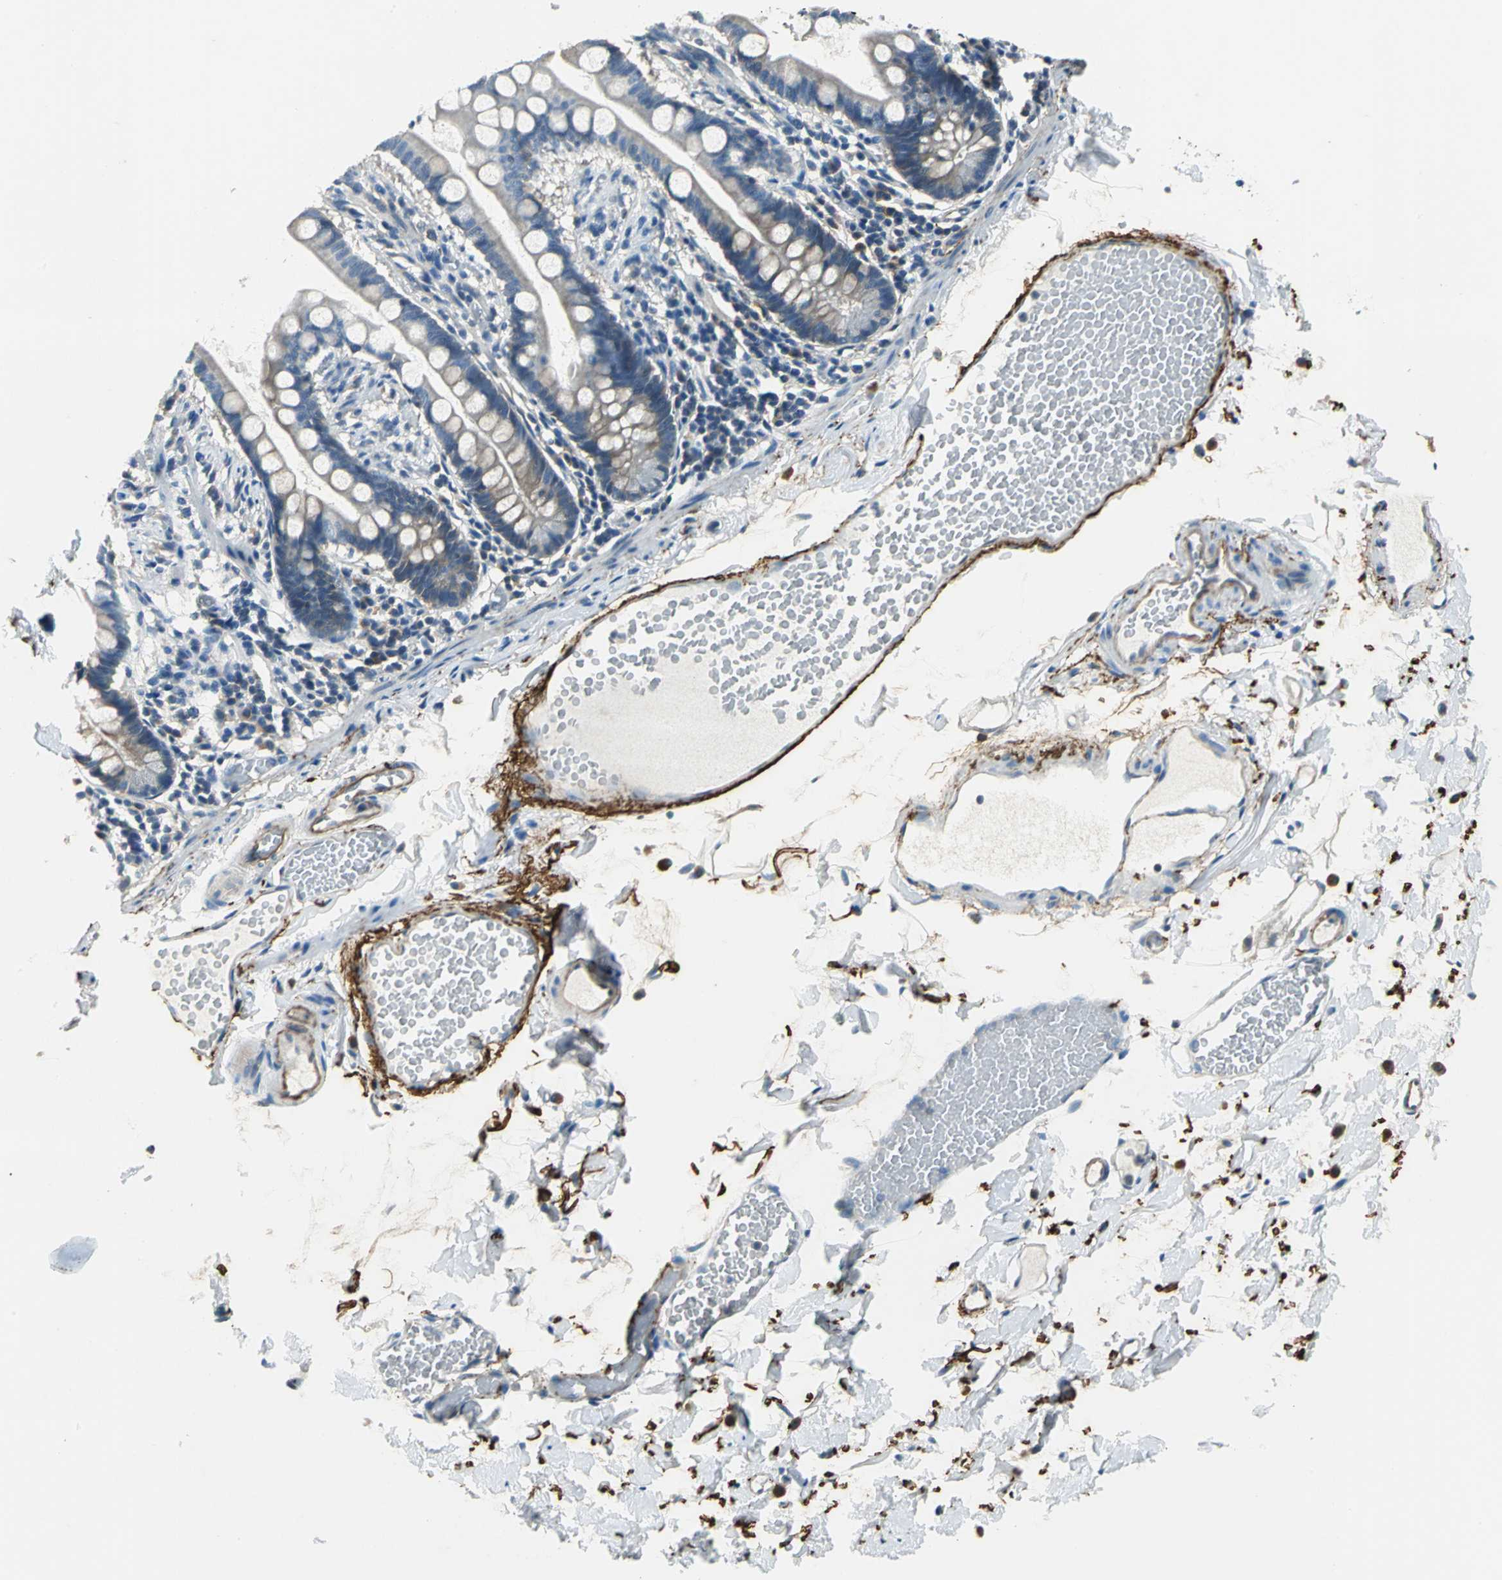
{"staining": {"intensity": "negative", "quantity": "none", "location": "none"}, "tissue": "small intestine", "cell_type": "Glandular cells", "image_type": "normal", "snomed": [{"axis": "morphology", "description": "Normal tissue, NOS"}, {"axis": "topography", "description": "Small intestine"}], "caption": "The histopathology image shows no significant positivity in glandular cells of small intestine.", "gene": "SLC16A7", "patient": {"sex": "male", "age": 41}}